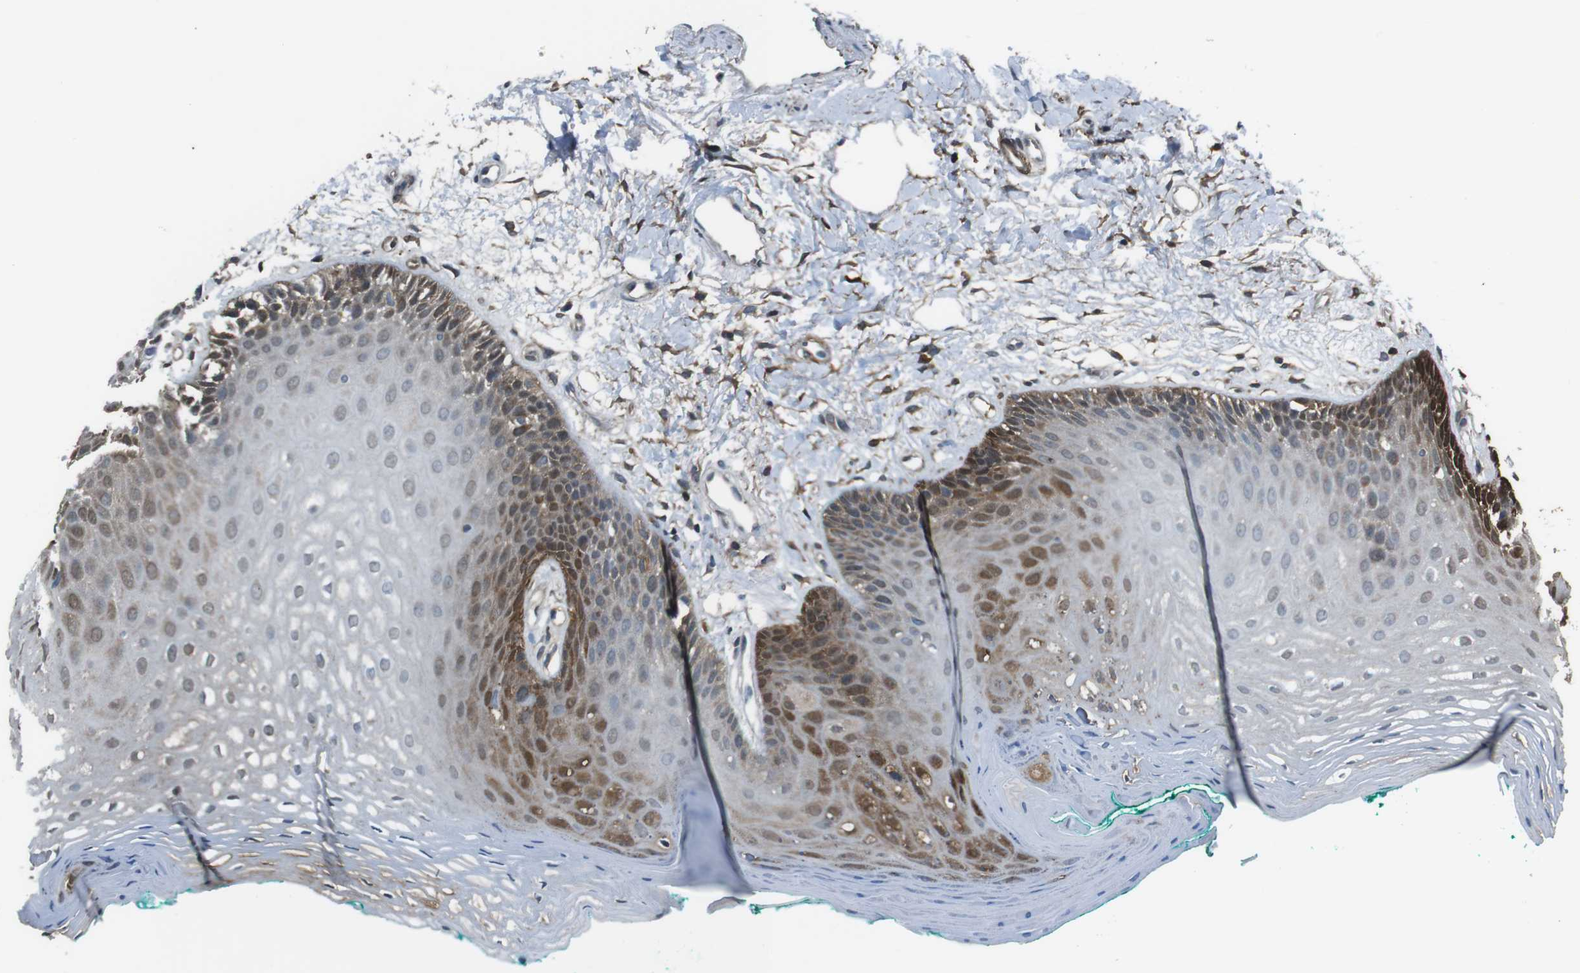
{"staining": {"intensity": "moderate", "quantity": "25%-75%", "location": "cytoplasmic/membranous,nuclear"}, "tissue": "oral mucosa", "cell_type": "Squamous epithelial cells", "image_type": "normal", "snomed": [{"axis": "morphology", "description": "Normal tissue, NOS"}, {"axis": "topography", "description": "Skeletal muscle"}, {"axis": "topography", "description": "Oral tissue"}, {"axis": "topography", "description": "Peripheral nerve tissue"}], "caption": "Immunohistochemistry (IHC) (DAB) staining of unremarkable human oral mucosa exhibits moderate cytoplasmic/membranous,nuclear protein expression in approximately 25%-75% of squamous epithelial cells.", "gene": "TWSG1", "patient": {"sex": "female", "age": 84}}